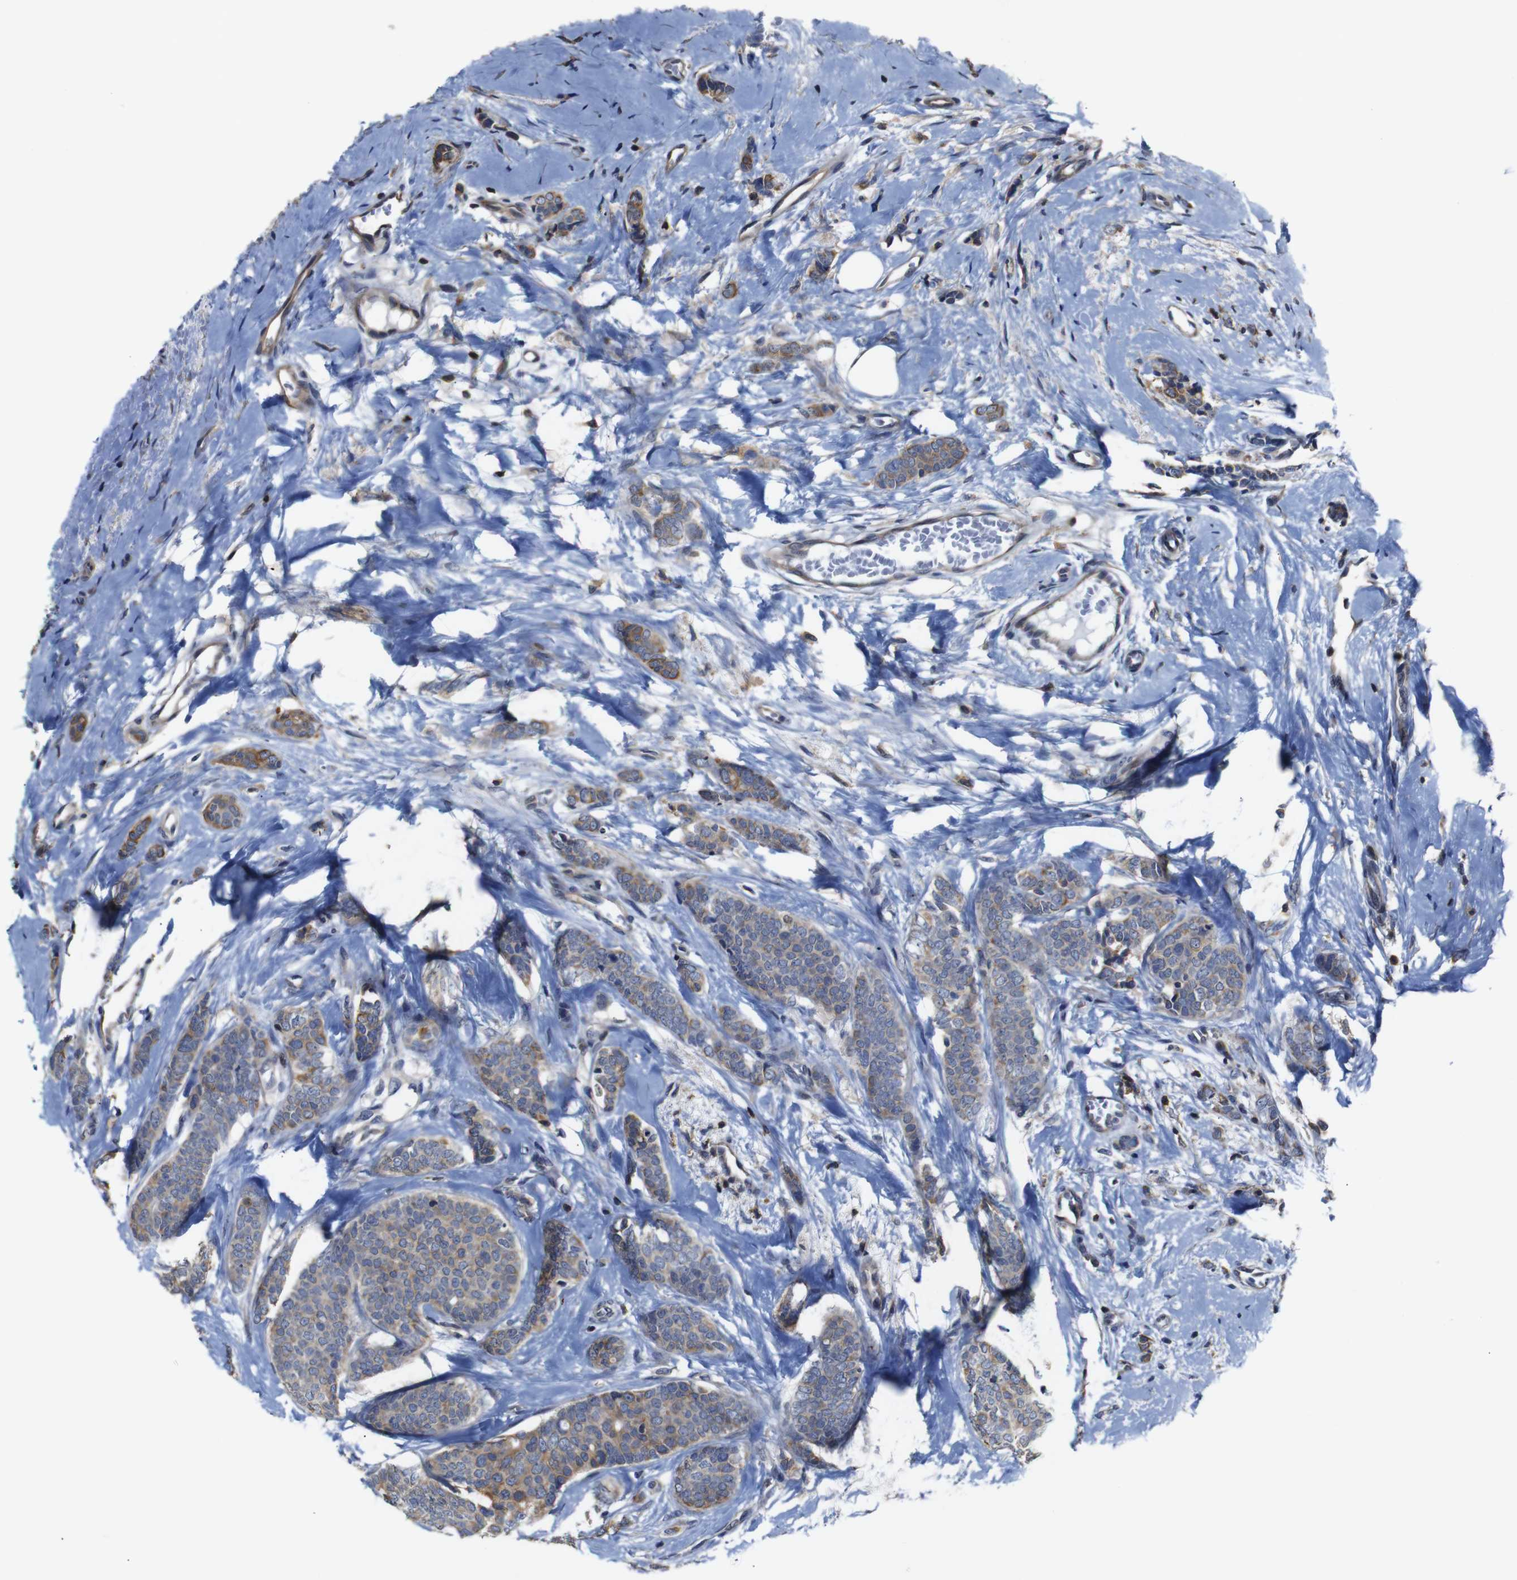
{"staining": {"intensity": "moderate", "quantity": ">75%", "location": "cytoplasmic/membranous"}, "tissue": "breast cancer", "cell_type": "Tumor cells", "image_type": "cancer", "snomed": [{"axis": "morphology", "description": "Lobular carcinoma"}, {"axis": "topography", "description": "Skin"}, {"axis": "topography", "description": "Breast"}], "caption": "Immunohistochemical staining of human lobular carcinoma (breast) displays medium levels of moderate cytoplasmic/membranous protein expression in approximately >75% of tumor cells.", "gene": "BRWD3", "patient": {"sex": "female", "age": 46}}